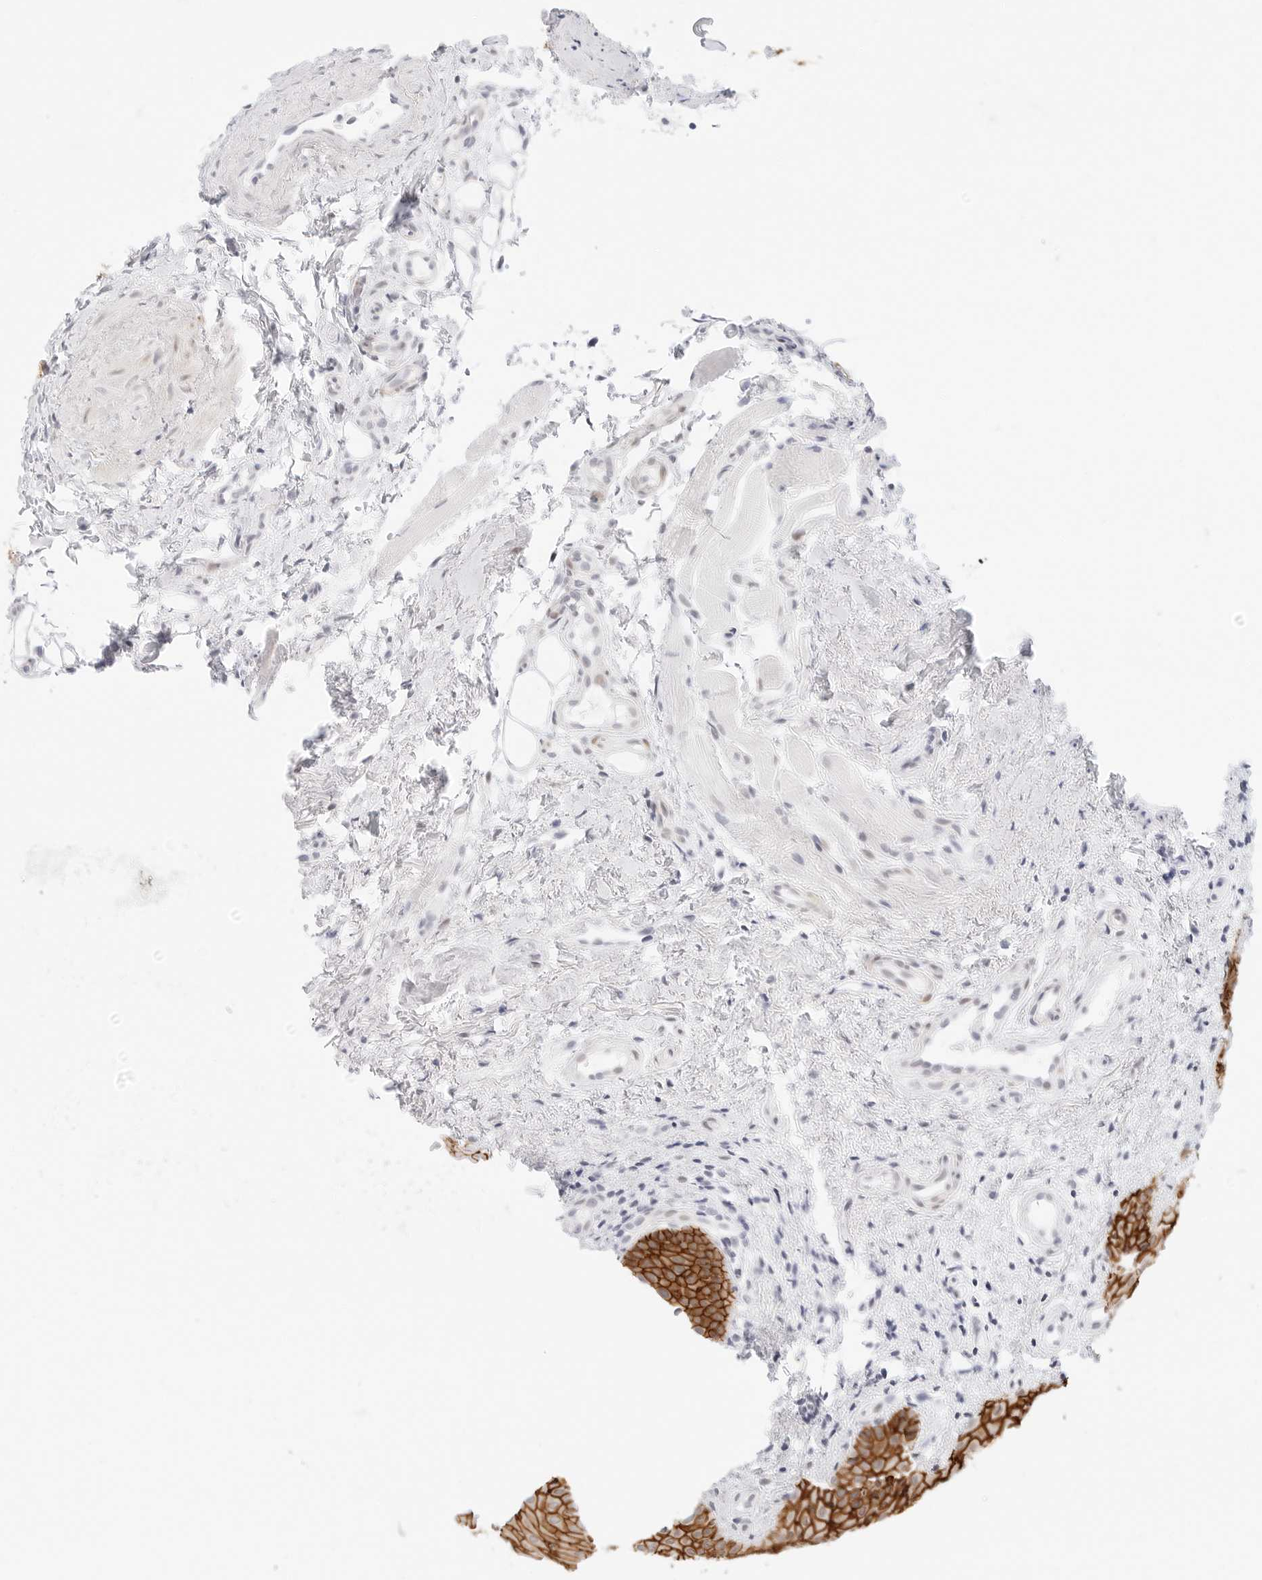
{"staining": {"intensity": "strong", "quantity": "25%-75%", "location": "cytoplasmic/membranous"}, "tissue": "oral mucosa", "cell_type": "Squamous epithelial cells", "image_type": "normal", "snomed": [{"axis": "morphology", "description": "Normal tissue, NOS"}, {"axis": "topography", "description": "Oral tissue"}], "caption": "IHC (DAB) staining of normal human oral mucosa demonstrates strong cytoplasmic/membranous protein expression in about 25%-75% of squamous epithelial cells. Nuclei are stained in blue.", "gene": "CDH1", "patient": {"sex": "male", "age": 60}}